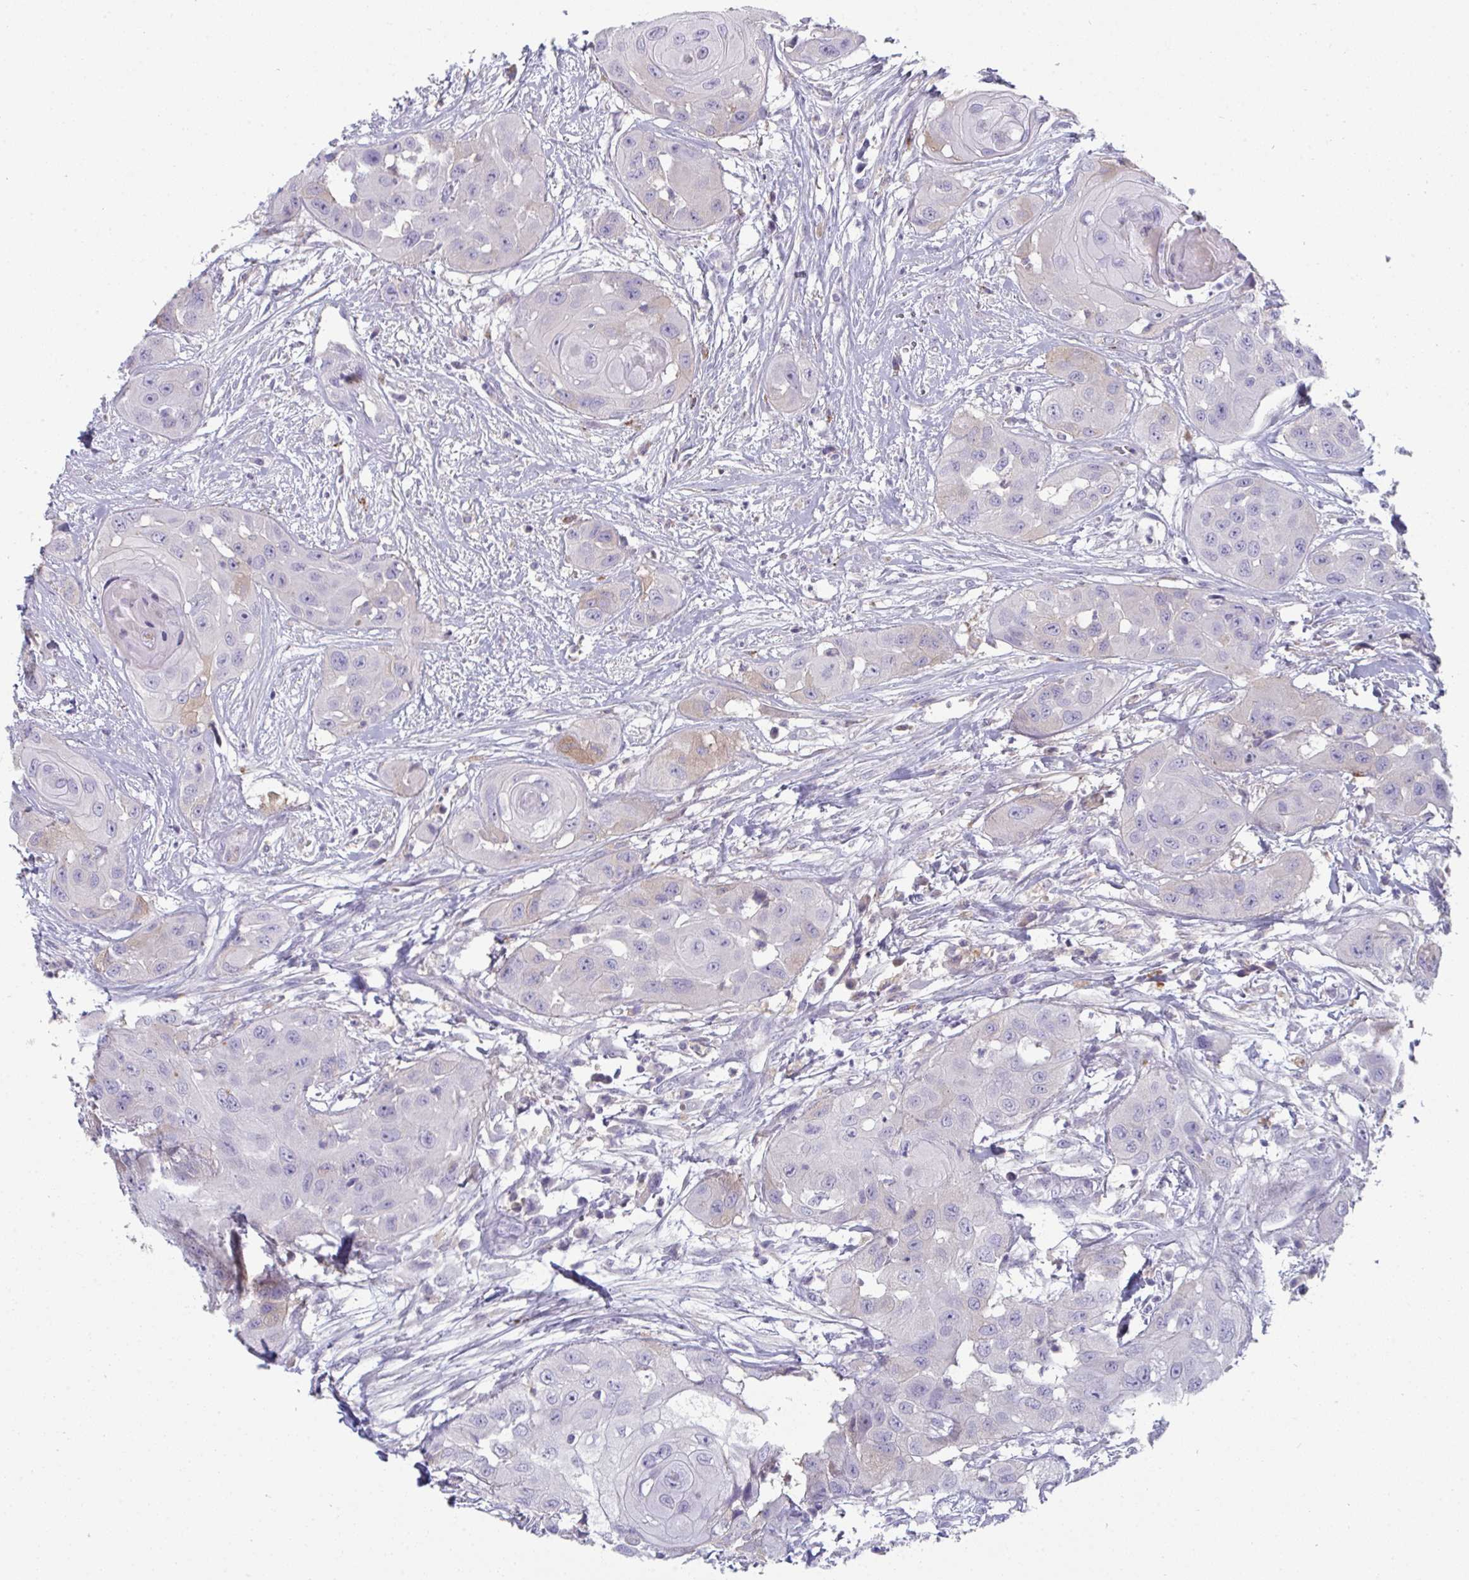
{"staining": {"intensity": "negative", "quantity": "none", "location": "none"}, "tissue": "head and neck cancer", "cell_type": "Tumor cells", "image_type": "cancer", "snomed": [{"axis": "morphology", "description": "Squamous cell carcinoma, NOS"}, {"axis": "topography", "description": "Head-Neck"}], "caption": "Immunohistochemistry (IHC) histopathology image of neoplastic tissue: head and neck squamous cell carcinoma stained with DAB displays no significant protein staining in tumor cells.", "gene": "HGFAC", "patient": {"sex": "male", "age": 83}}